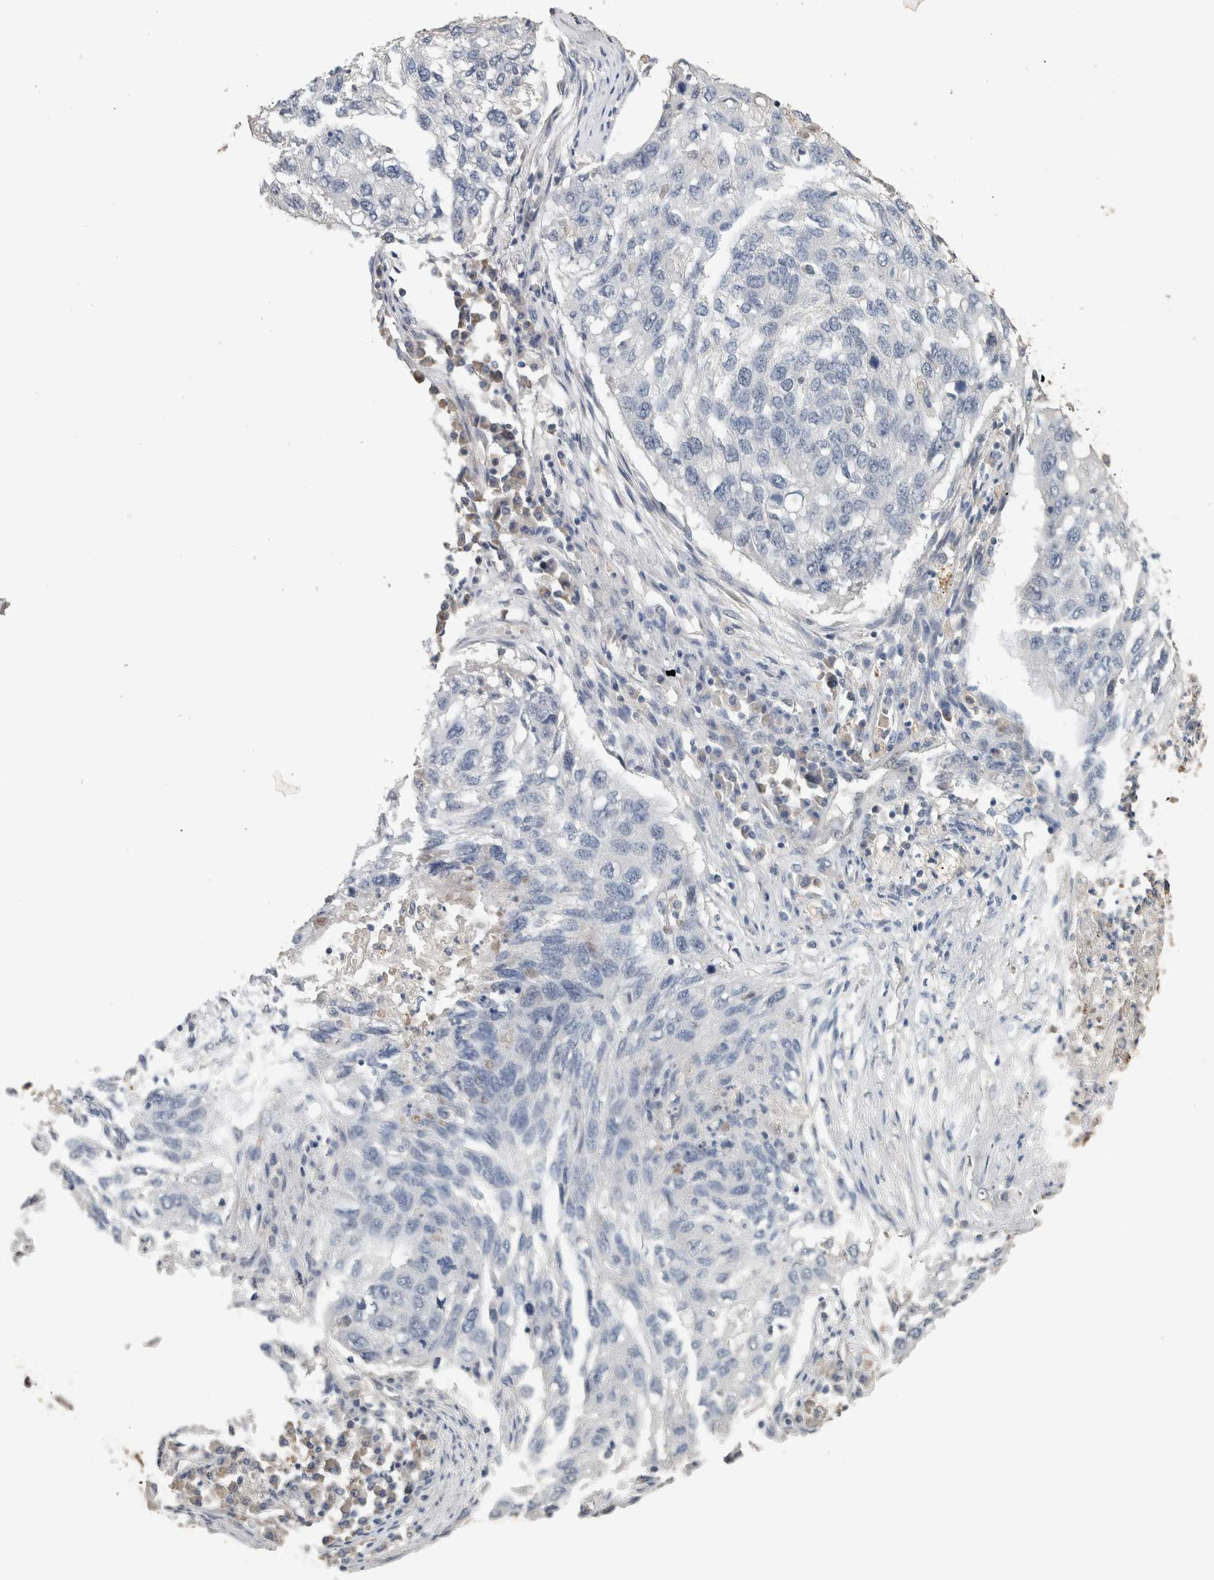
{"staining": {"intensity": "negative", "quantity": "none", "location": "none"}, "tissue": "lung cancer", "cell_type": "Tumor cells", "image_type": "cancer", "snomed": [{"axis": "morphology", "description": "Squamous cell carcinoma, NOS"}, {"axis": "topography", "description": "Lung"}], "caption": "Tumor cells are negative for brown protein staining in lung squamous cell carcinoma. (DAB (3,3'-diaminobenzidine) IHC with hematoxylin counter stain).", "gene": "CYSRT1", "patient": {"sex": "female", "age": 63}}